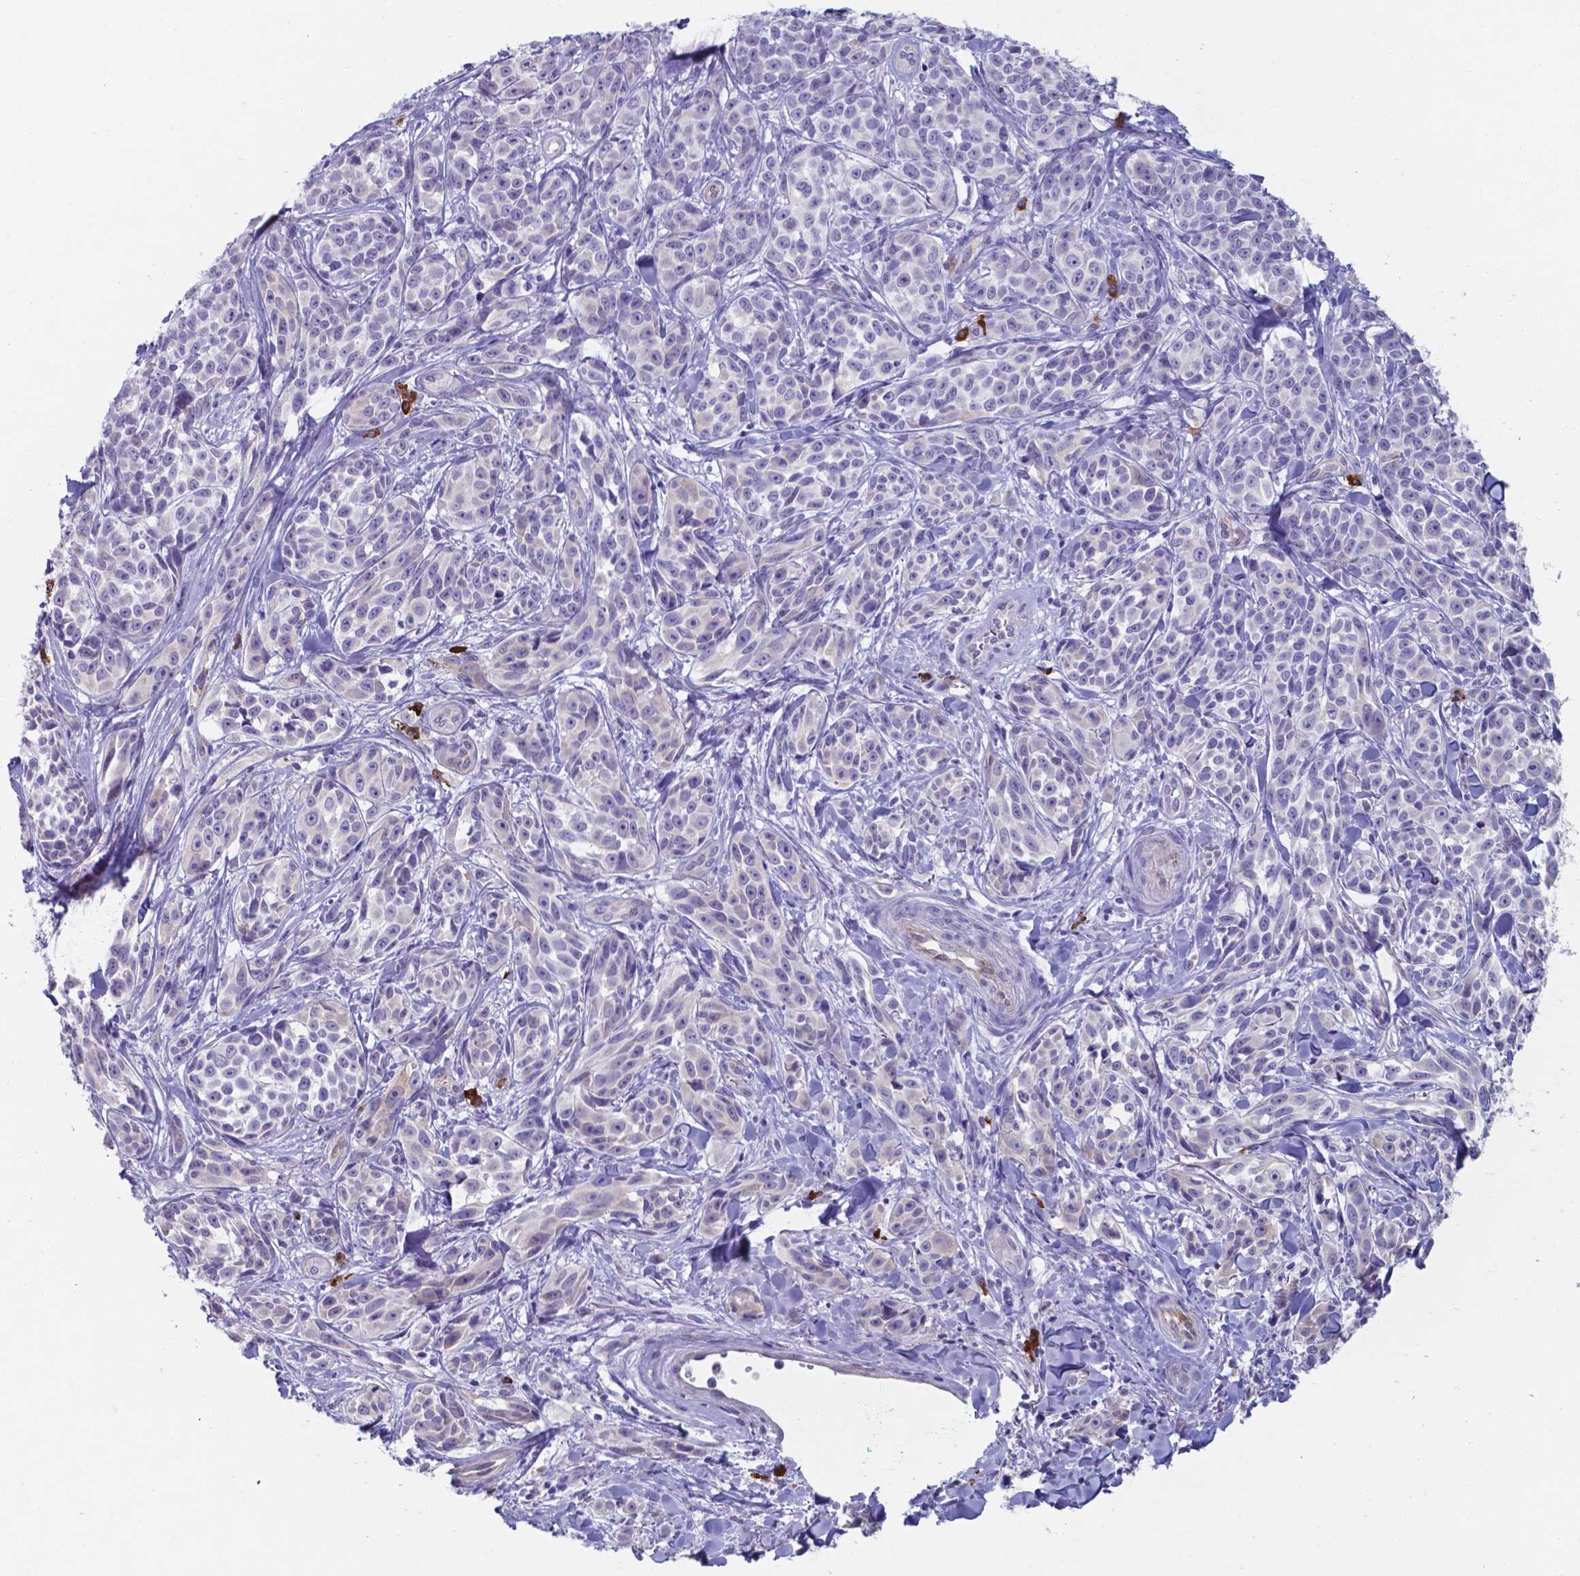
{"staining": {"intensity": "negative", "quantity": "none", "location": "none"}, "tissue": "melanoma", "cell_type": "Tumor cells", "image_type": "cancer", "snomed": [{"axis": "morphology", "description": "Malignant melanoma, NOS"}, {"axis": "topography", "description": "Skin"}], "caption": "Melanoma stained for a protein using IHC exhibits no positivity tumor cells.", "gene": "UBE2J1", "patient": {"sex": "female", "age": 88}}